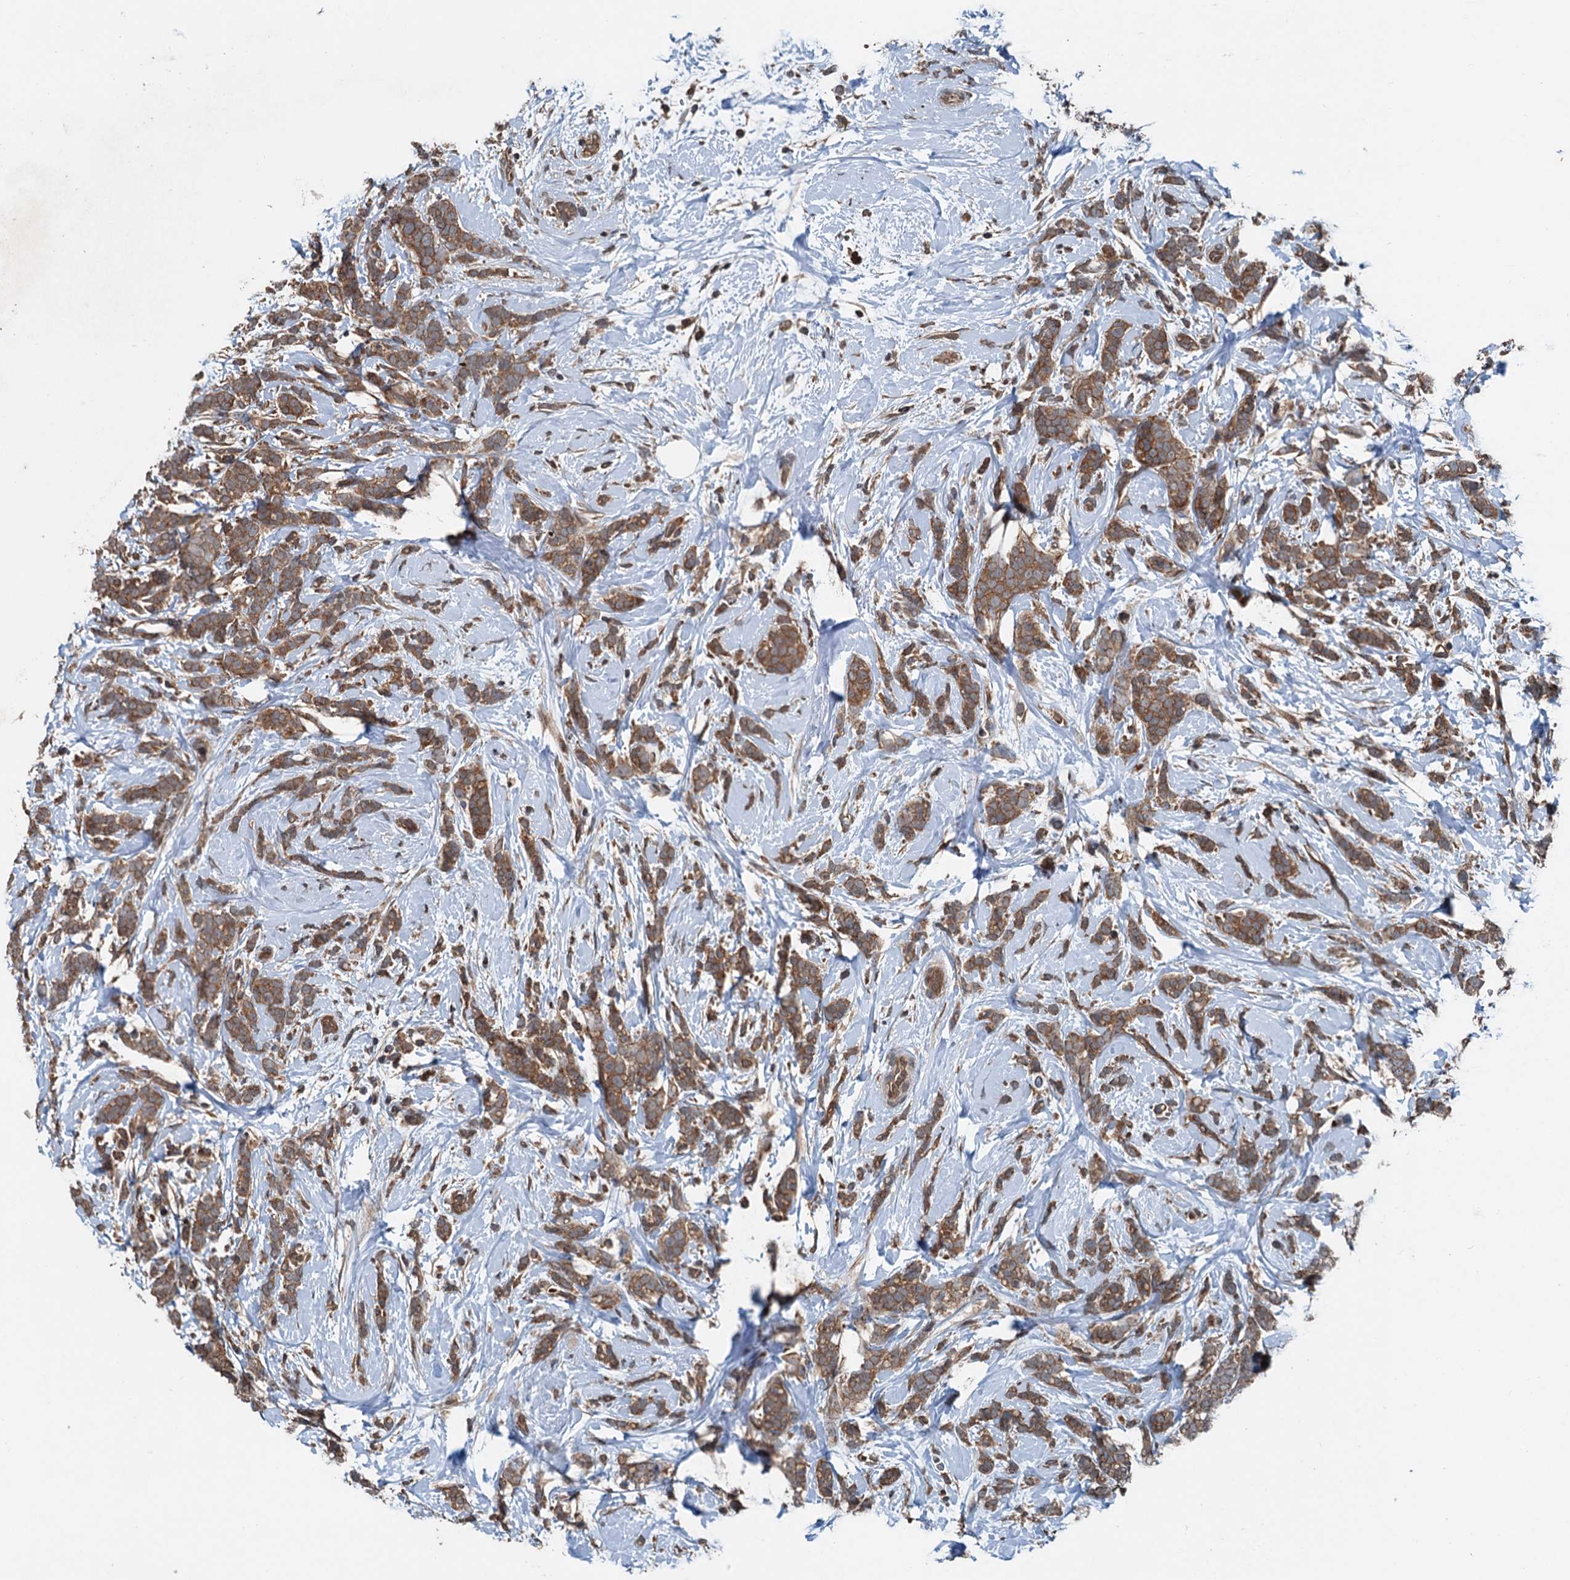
{"staining": {"intensity": "moderate", "quantity": ">75%", "location": "cytoplasmic/membranous"}, "tissue": "breast cancer", "cell_type": "Tumor cells", "image_type": "cancer", "snomed": [{"axis": "morphology", "description": "Lobular carcinoma"}, {"axis": "topography", "description": "Breast"}], "caption": "Protein staining demonstrates moderate cytoplasmic/membranous staining in about >75% of tumor cells in breast cancer. The protein of interest is stained brown, and the nuclei are stained in blue (DAB (3,3'-diaminobenzidine) IHC with brightfield microscopy, high magnification).", "gene": "N4BP2L2", "patient": {"sex": "female", "age": 58}}